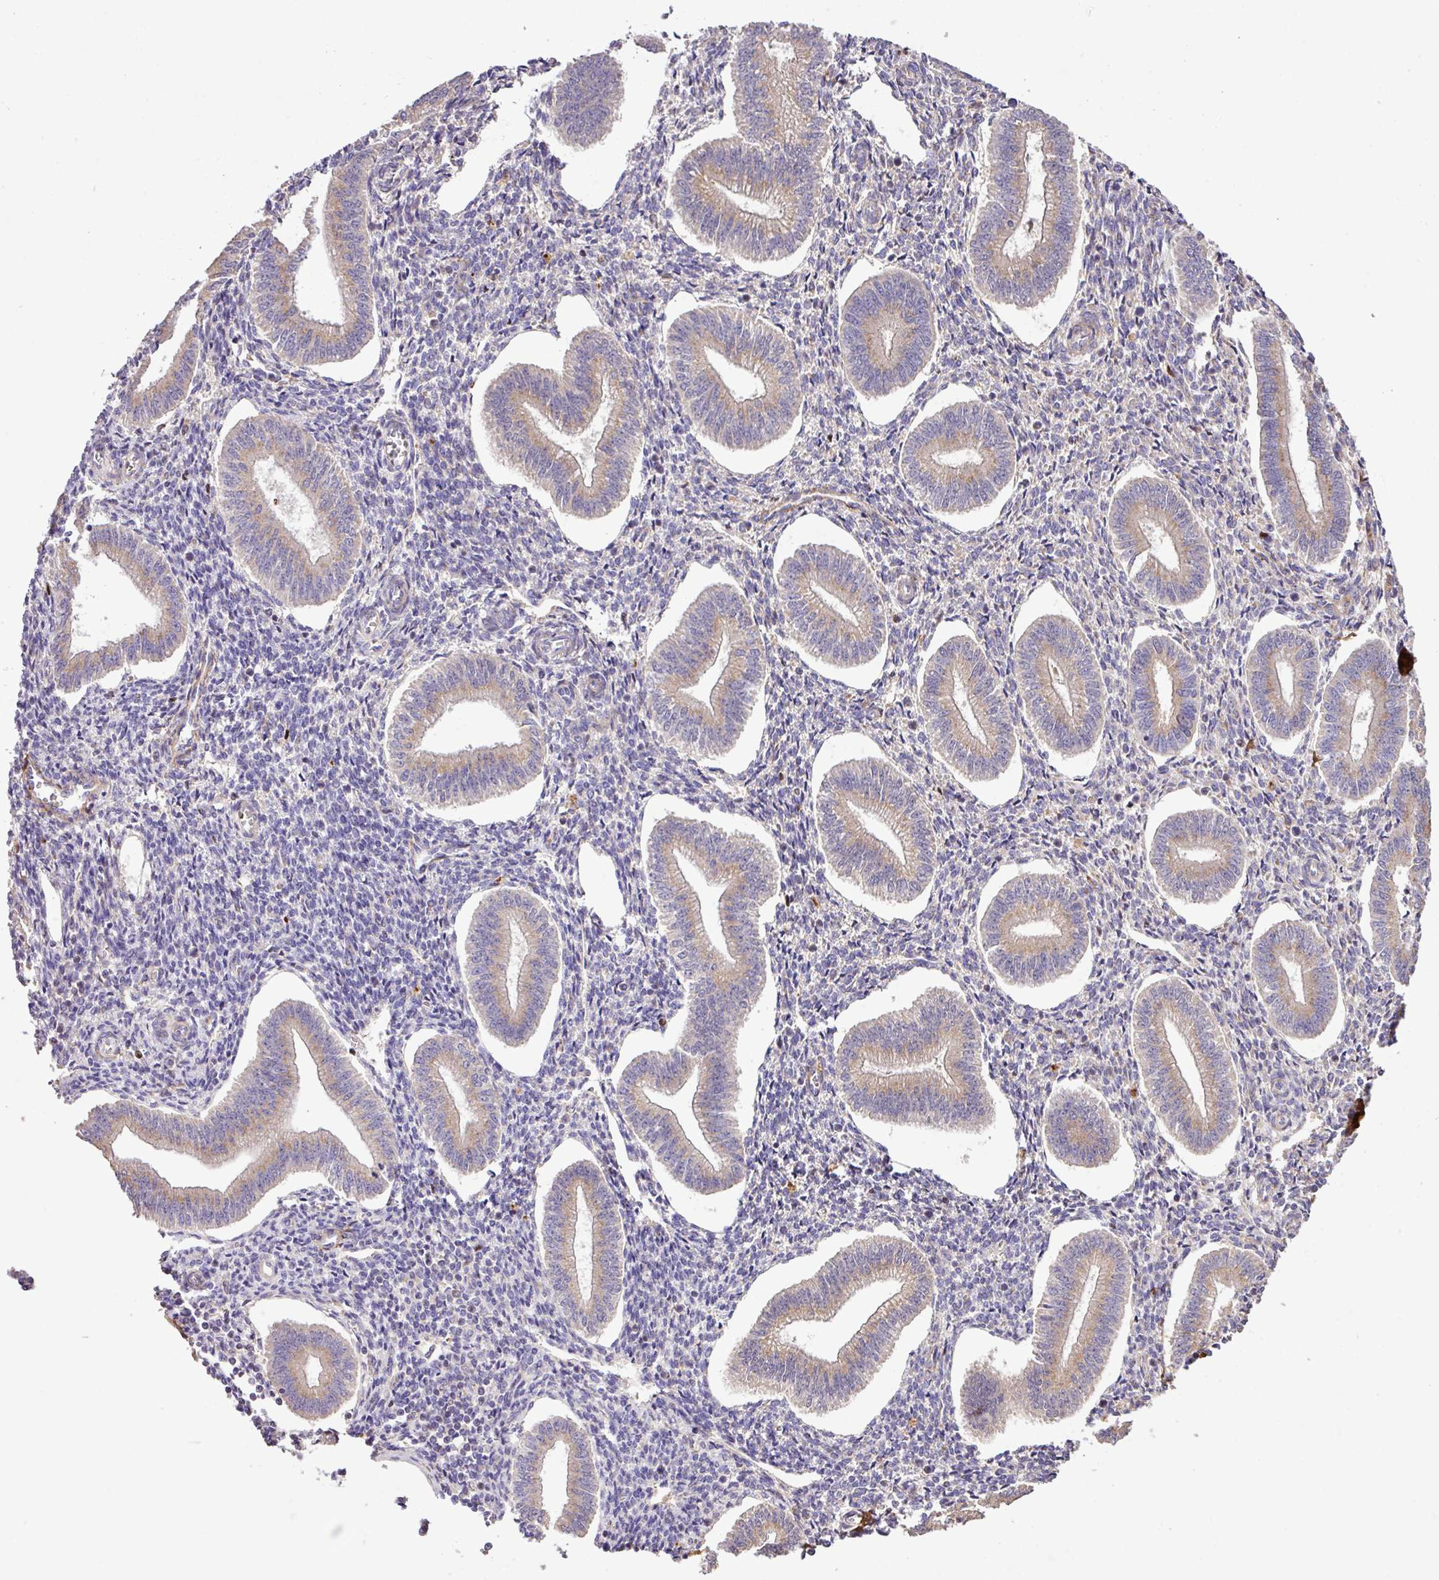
{"staining": {"intensity": "negative", "quantity": "none", "location": "none"}, "tissue": "endometrium", "cell_type": "Cells in endometrial stroma", "image_type": "normal", "snomed": [{"axis": "morphology", "description": "Normal tissue, NOS"}, {"axis": "topography", "description": "Endometrium"}], "caption": "The image displays no staining of cells in endometrial stroma in benign endometrium.", "gene": "CTXN2", "patient": {"sex": "female", "age": 34}}